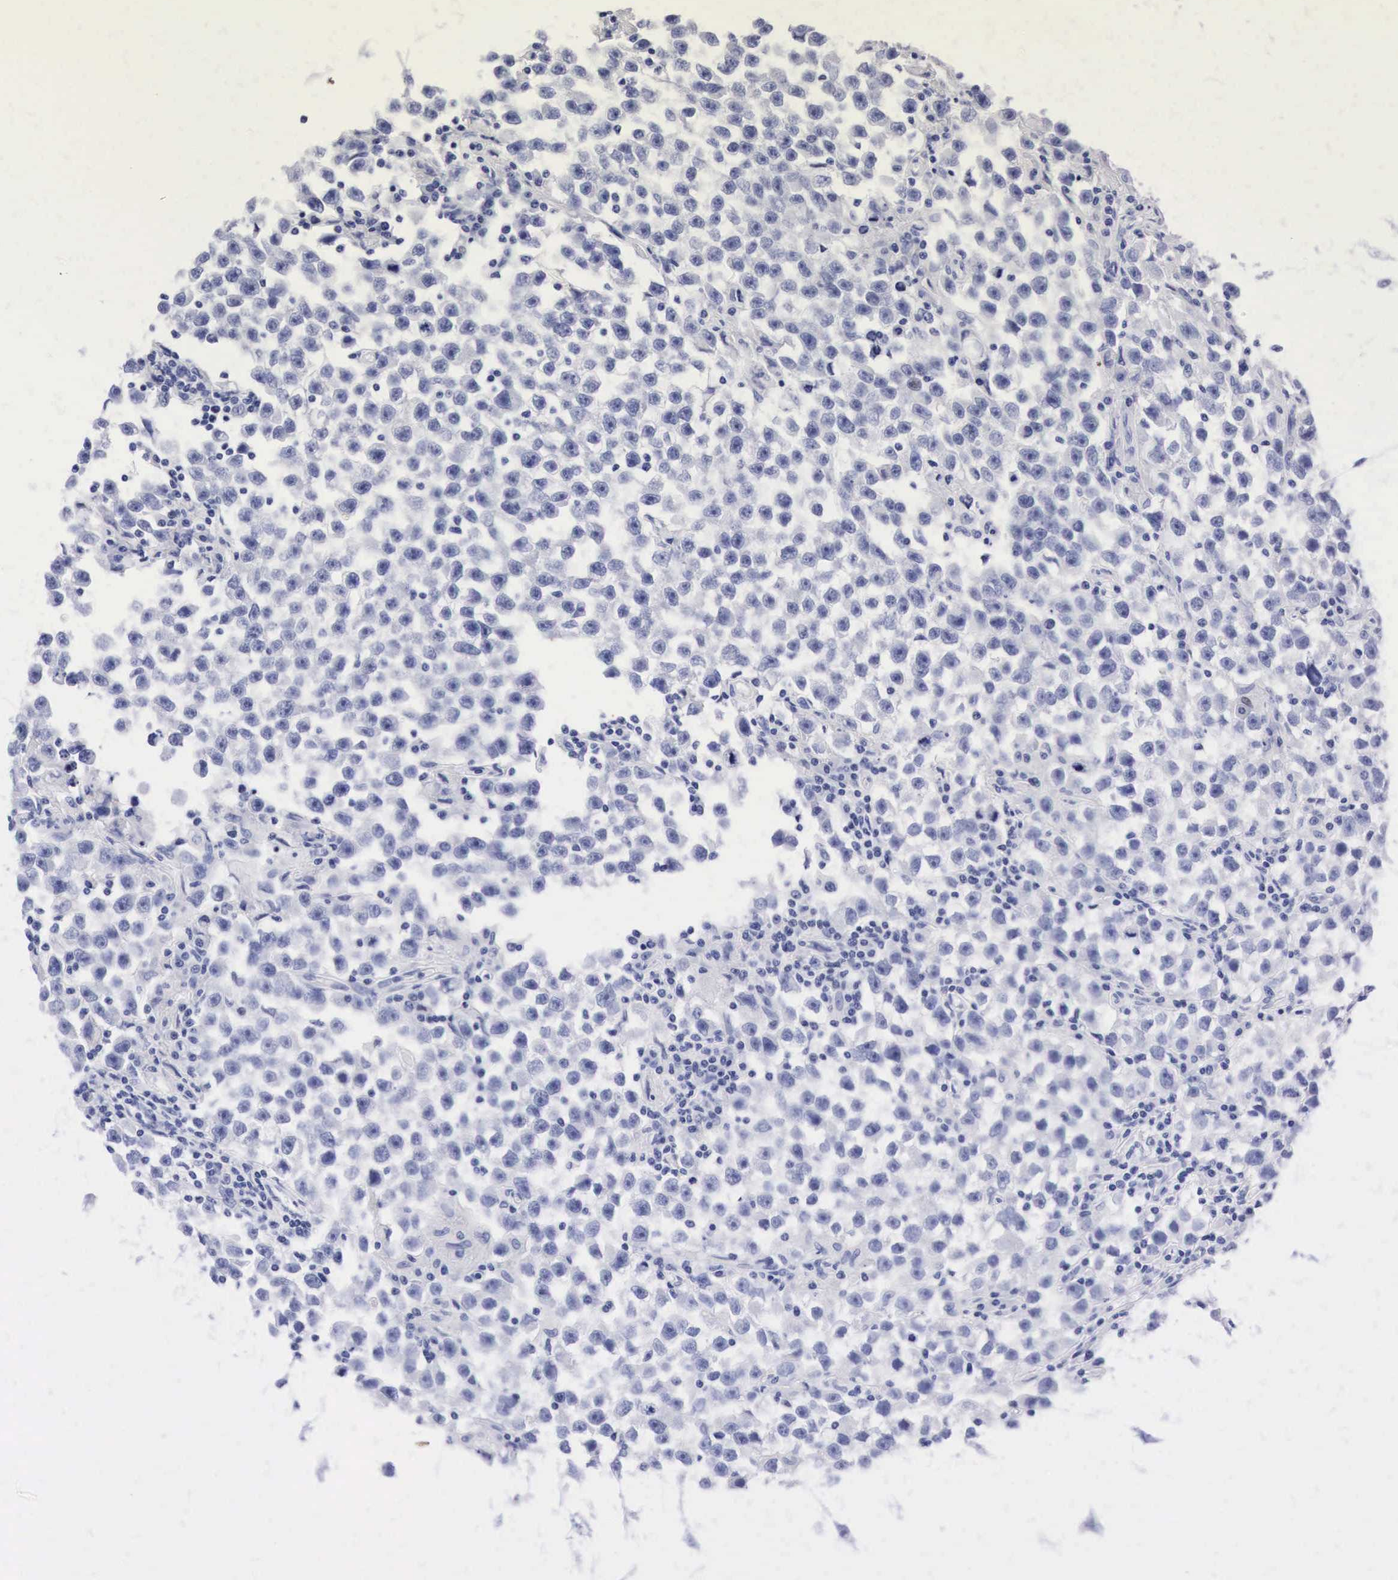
{"staining": {"intensity": "negative", "quantity": "none", "location": "none"}, "tissue": "testis cancer", "cell_type": "Tumor cells", "image_type": "cancer", "snomed": [{"axis": "morphology", "description": "Seminoma, NOS"}, {"axis": "topography", "description": "Testis"}], "caption": "Immunohistochemistry (IHC) of testis cancer exhibits no expression in tumor cells.", "gene": "NKX2-1", "patient": {"sex": "male", "age": 33}}